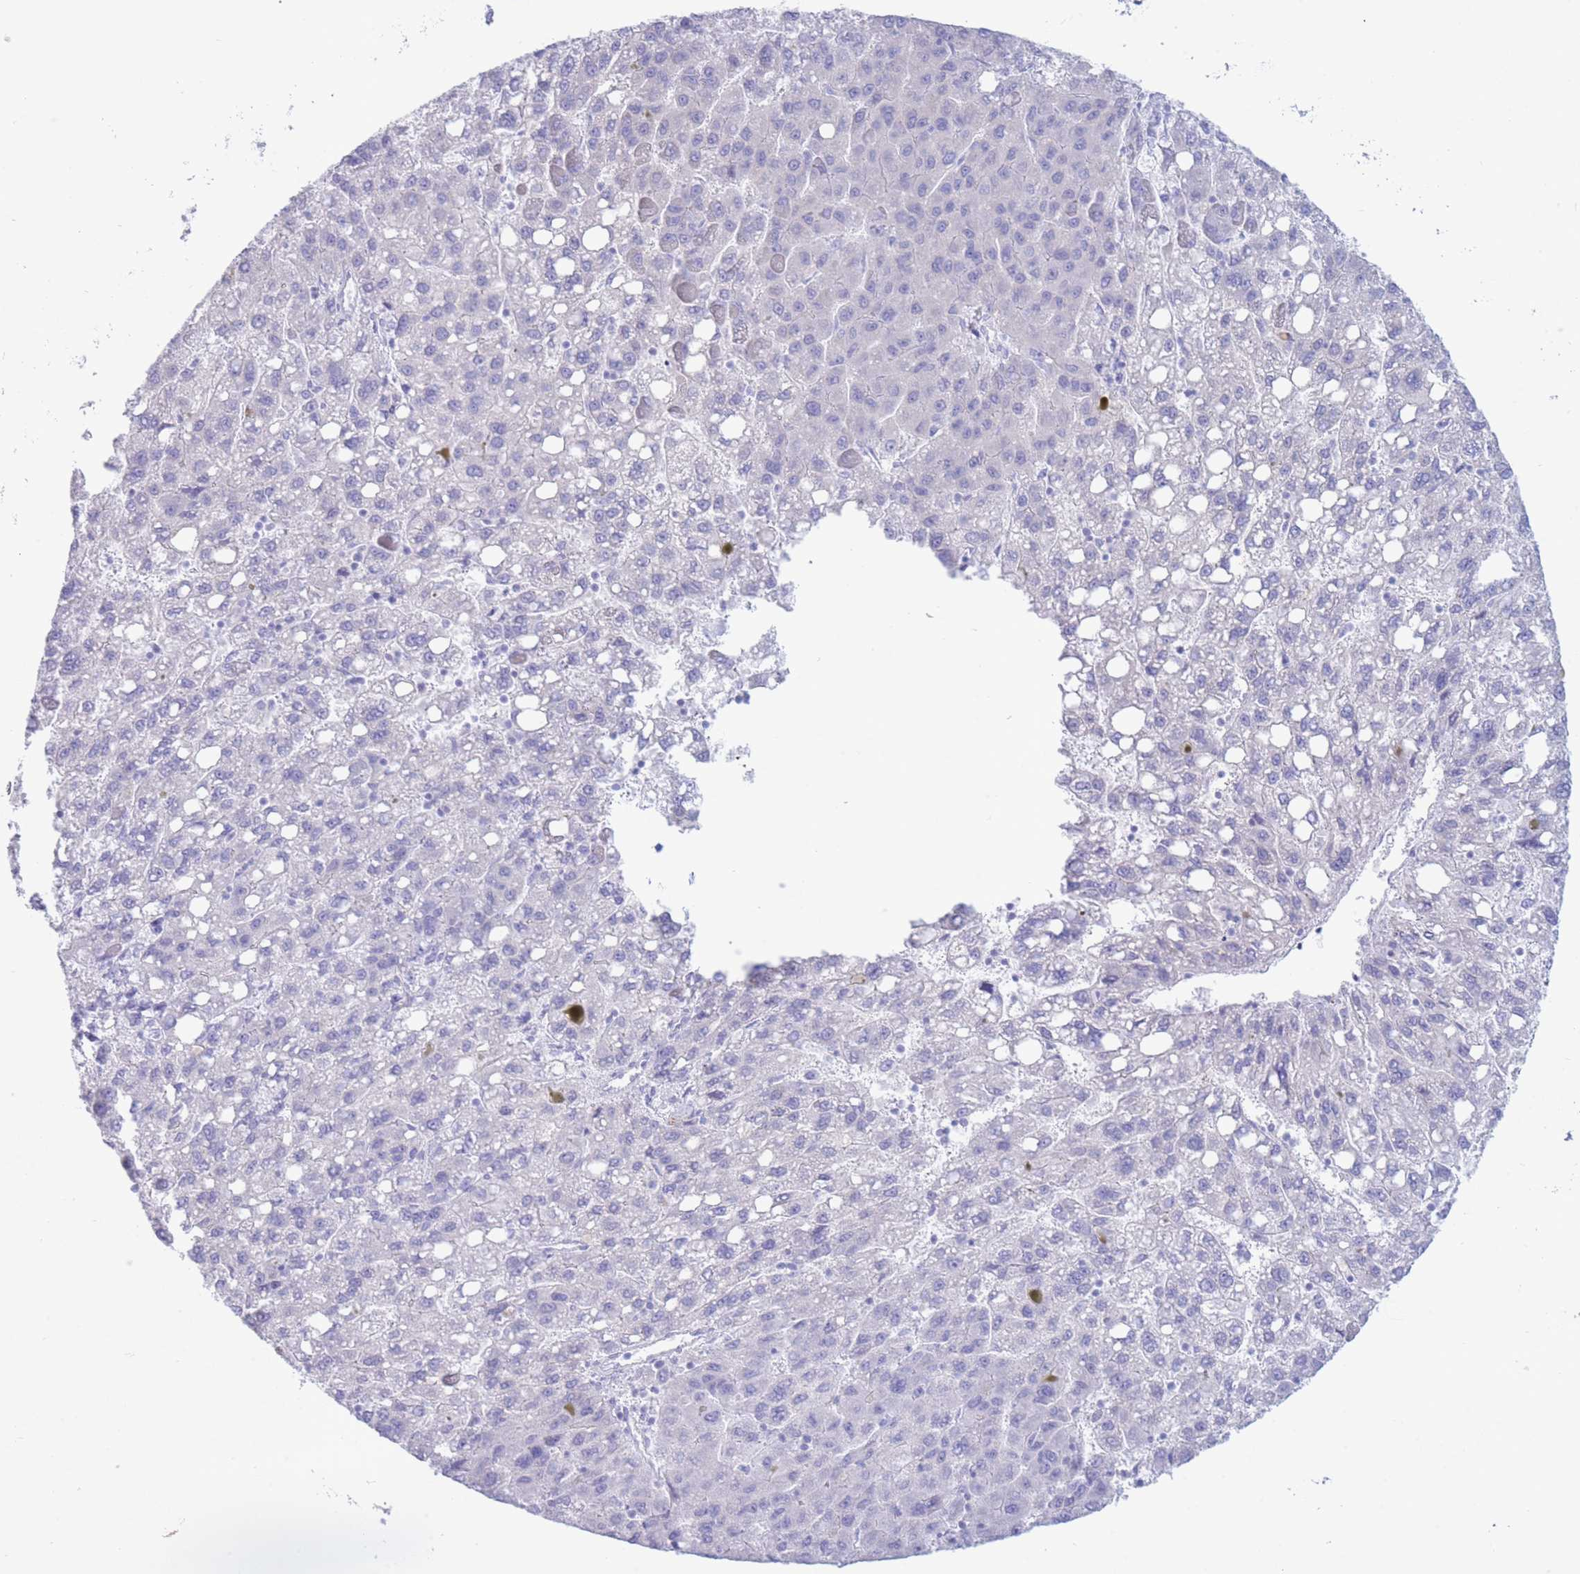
{"staining": {"intensity": "negative", "quantity": "none", "location": "none"}, "tissue": "liver cancer", "cell_type": "Tumor cells", "image_type": "cancer", "snomed": [{"axis": "morphology", "description": "Carcinoma, Hepatocellular, NOS"}, {"axis": "topography", "description": "Liver"}], "caption": "This is a micrograph of immunohistochemistry staining of hepatocellular carcinoma (liver), which shows no staining in tumor cells.", "gene": "VWA8", "patient": {"sex": "female", "age": 82}}